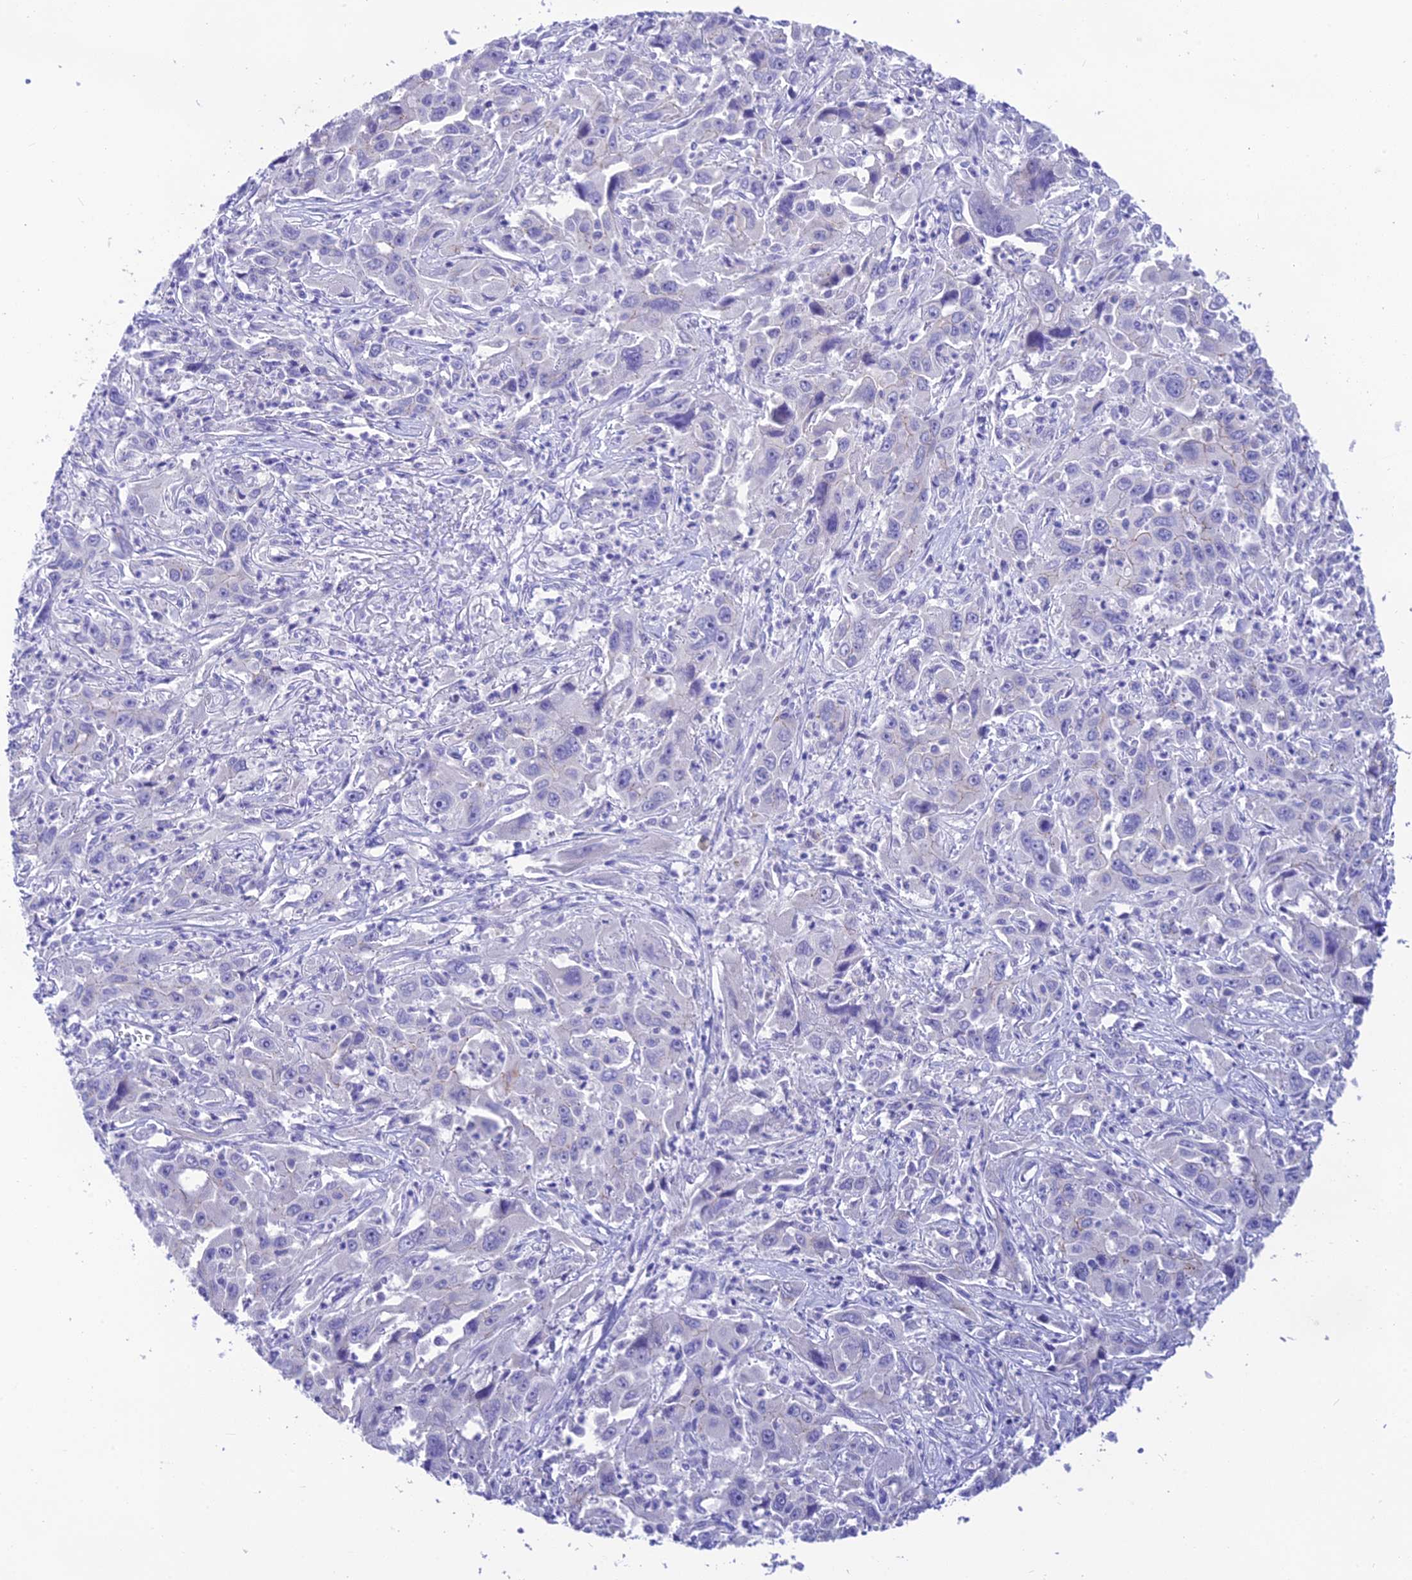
{"staining": {"intensity": "negative", "quantity": "none", "location": "none"}, "tissue": "liver cancer", "cell_type": "Tumor cells", "image_type": "cancer", "snomed": [{"axis": "morphology", "description": "Carcinoma, Hepatocellular, NOS"}, {"axis": "topography", "description": "Liver"}], "caption": "Tumor cells are negative for protein expression in human liver hepatocellular carcinoma. (Brightfield microscopy of DAB immunohistochemistry (IHC) at high magnification).", "gene": "KDELR3", "patient": {"sex": "male", "age": 63}}